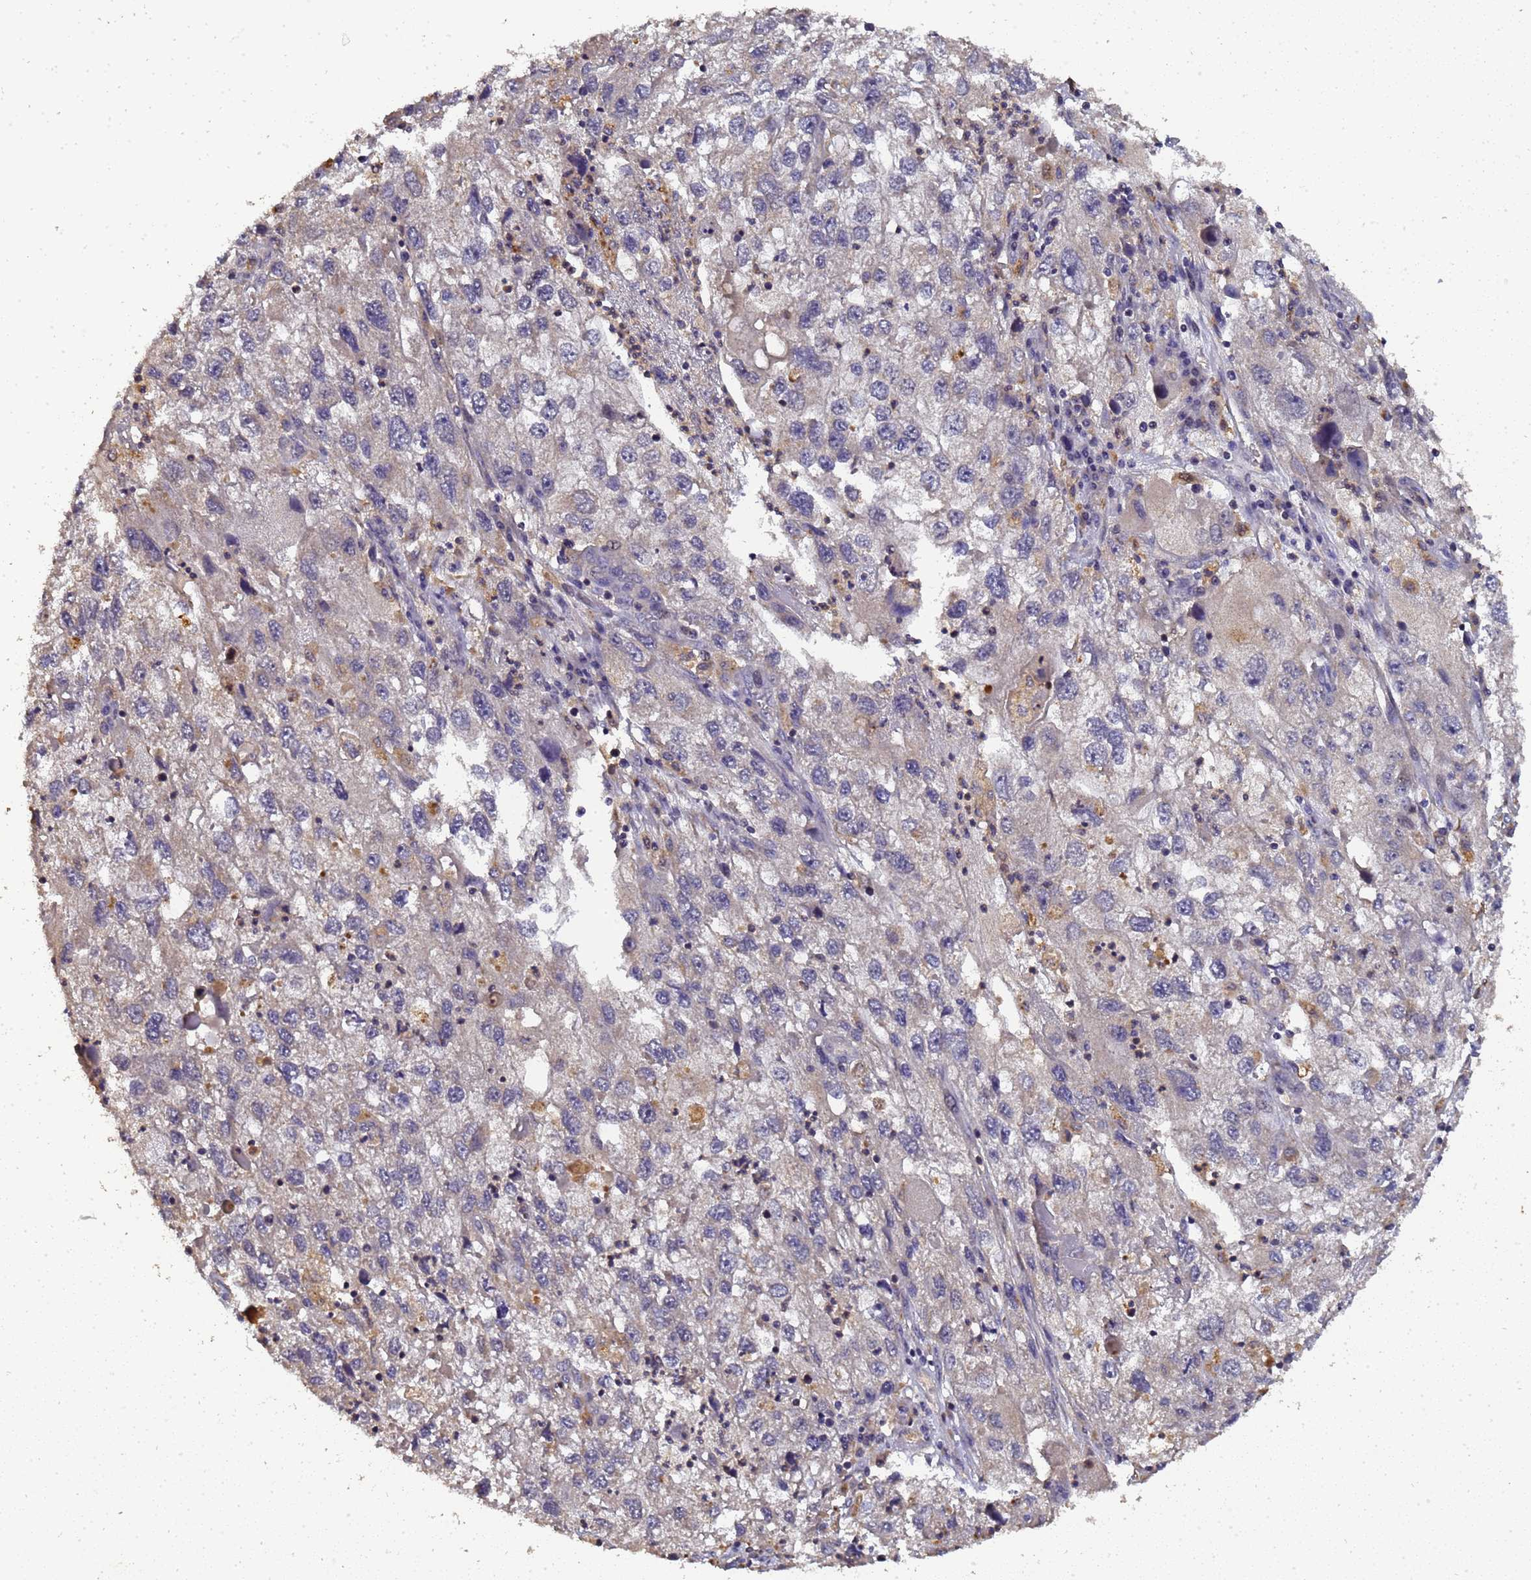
{"staining": {"intensity": "negative", "quantity": "none", "location": "none"}, "tissue": "endometrial cancer", "cell_type": "Tumor cells", "image_type": "cancer", "snomed": [{"axis": "morphology", "description": "Adenocarcinoma, NOS"}, {"axis": "topography", "description": "Endometrium"}], "caption": "The micrograph shows no significant positivity in tumor cells of endometrial cancer.", "gene": "LGI4", "patient": {"sex": "female", "age": 49}}